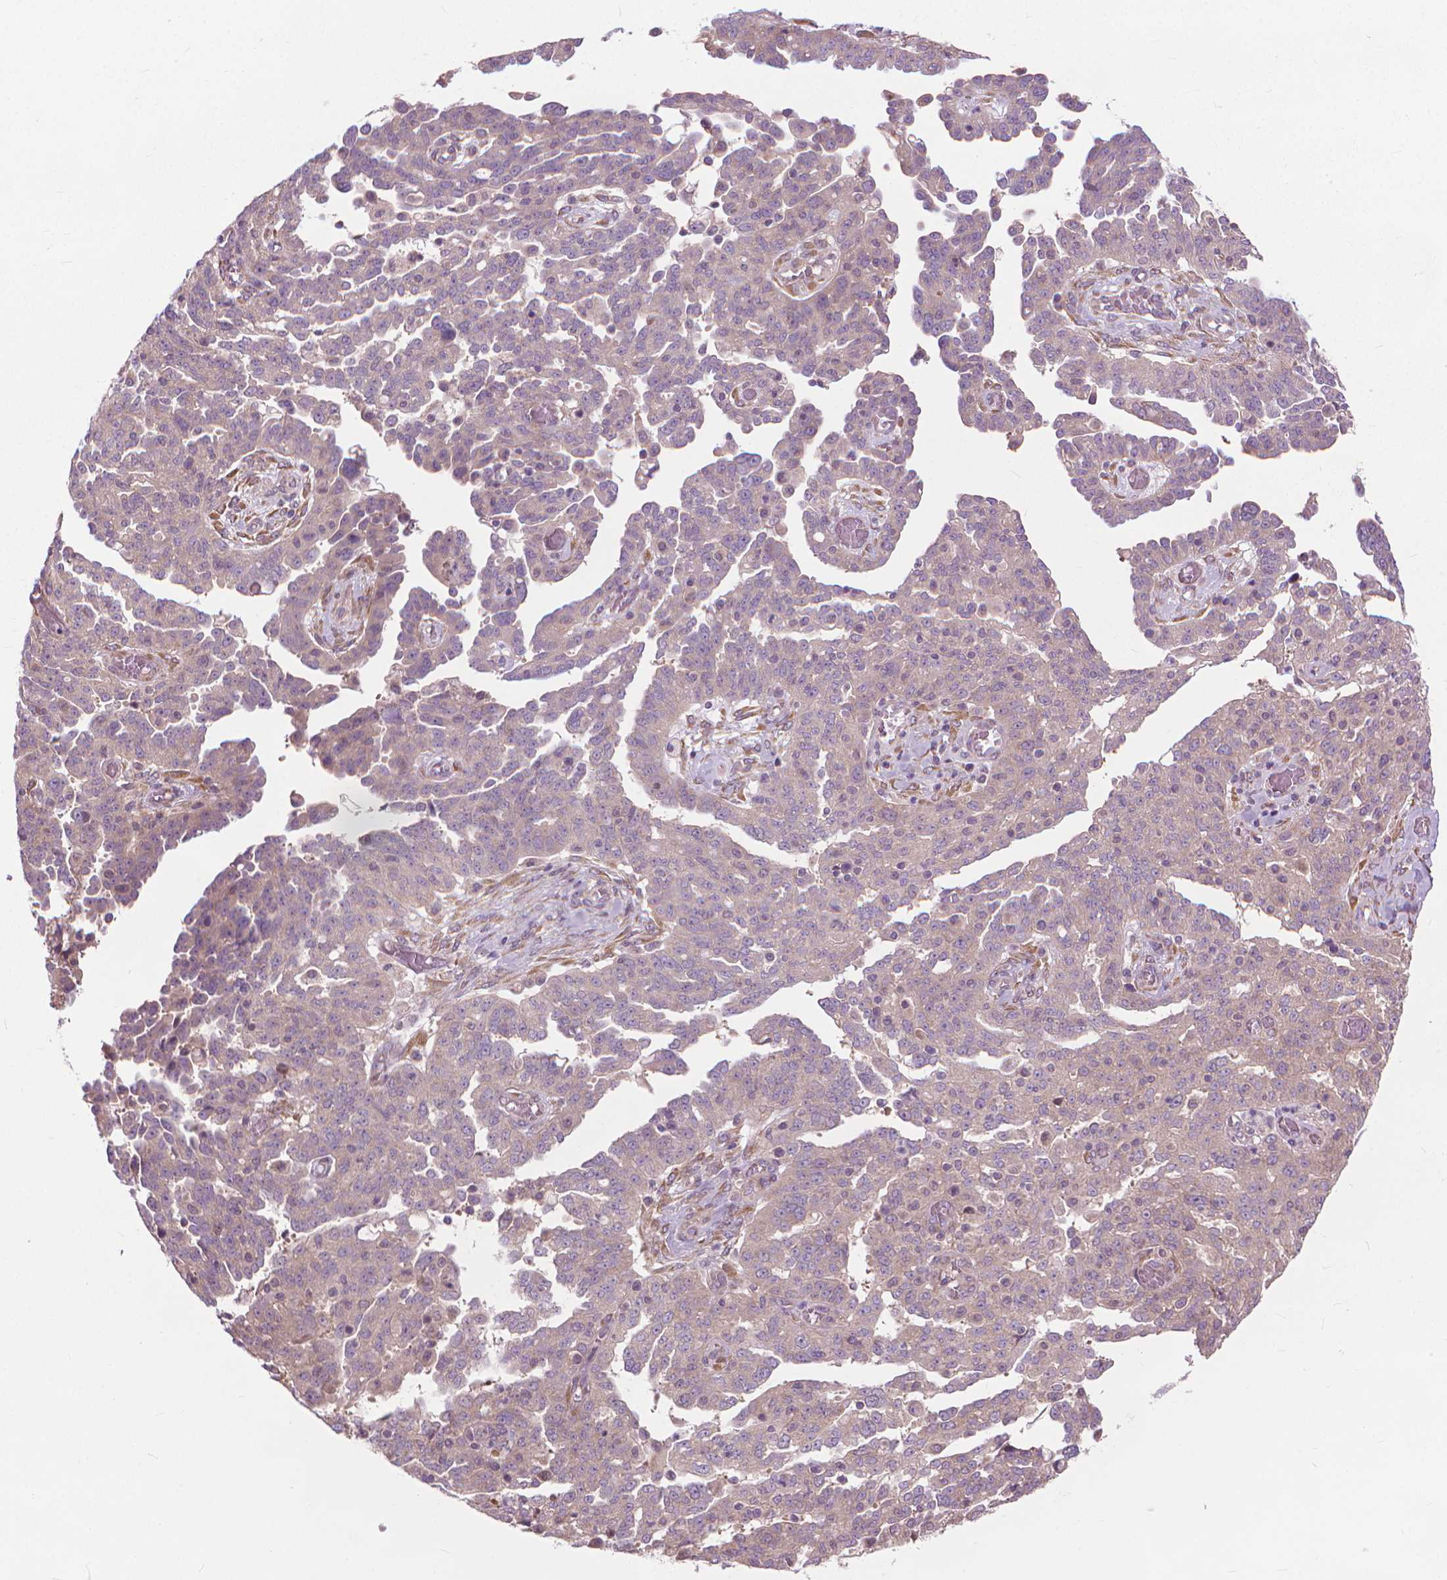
{"staining": {"intensity": "negative", "quantity": "none", "location": "none"}, "tissue": "ovarian cancer", "cell_type": "Tumor cells", "image_type": "cancer", "snomed": [{"axis": "morphology", "description": "Cystadenocarcinoma, serous, NOS"}, {"axis": "topography", "description": "Ovary"}], "caption": "A high-resolution histopathology image shows immunohistochemistry (IHC) staining of ovarian serous cystadenocarcinoma, which displays no significant positivity in tumor cells. Nuclei are stained in blue.", "gene": "NUDT1", "patient": {"sex": "female", "age": 67}}